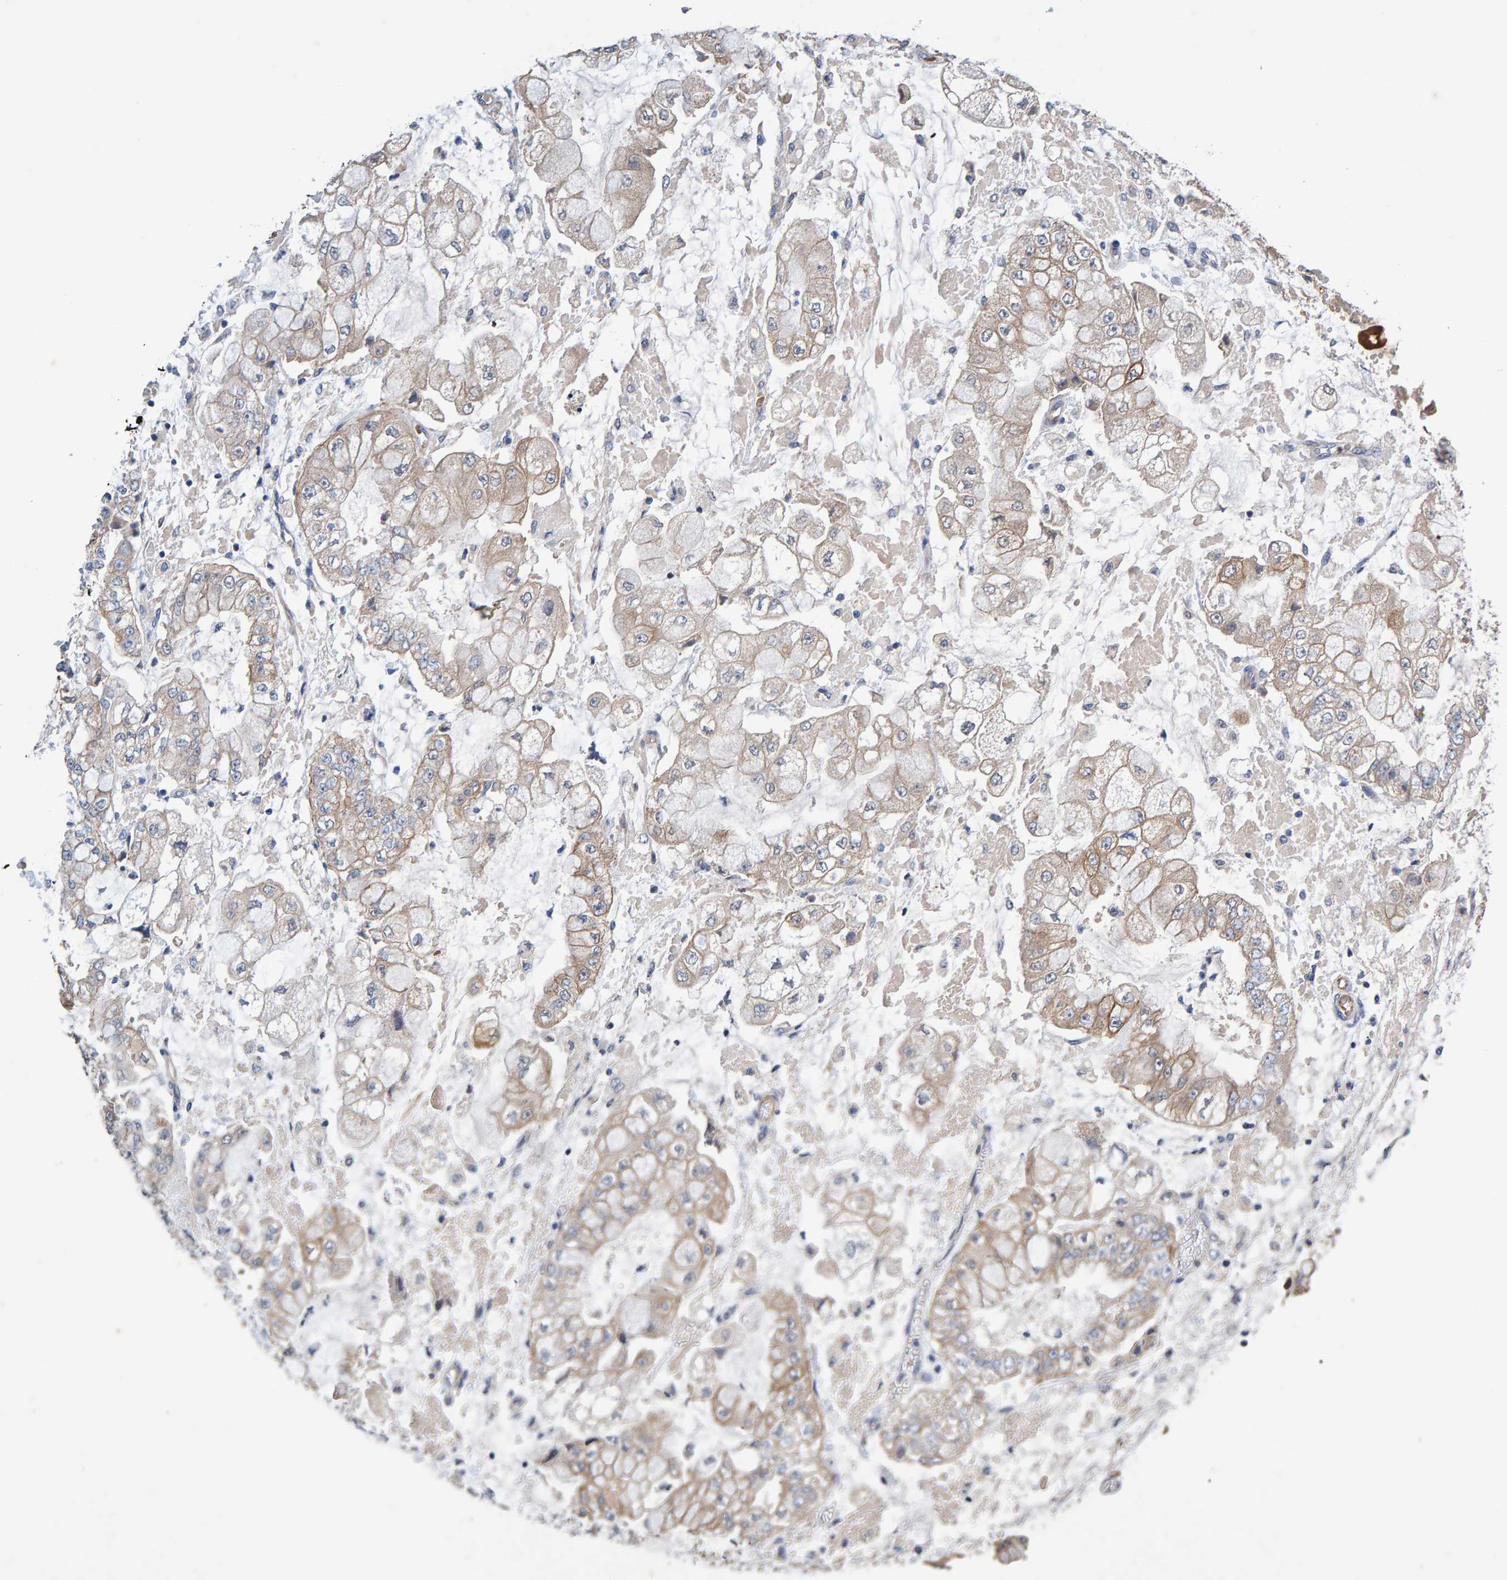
{"staining": {"intensity": "weak", "quantity": ">75%", "location": "cytoplasmic/membranous"}, "tissue": "stomach cancer", "cell_type": "Tumor cells", "image_type": "cancer", "snomed": [{"axis": "morphology", "description": "Adenocarcinoma, NOS"}, {"axis": "topography", "description": "Stomach"}], "caption": "Protein expression analysis of stomach adenocarcinoma displays weak cytoplasmic/membranous staining in about >75% of tumor cells.", "gene": "EFR3A", "patient": {"sex": "male", "age": 76}}